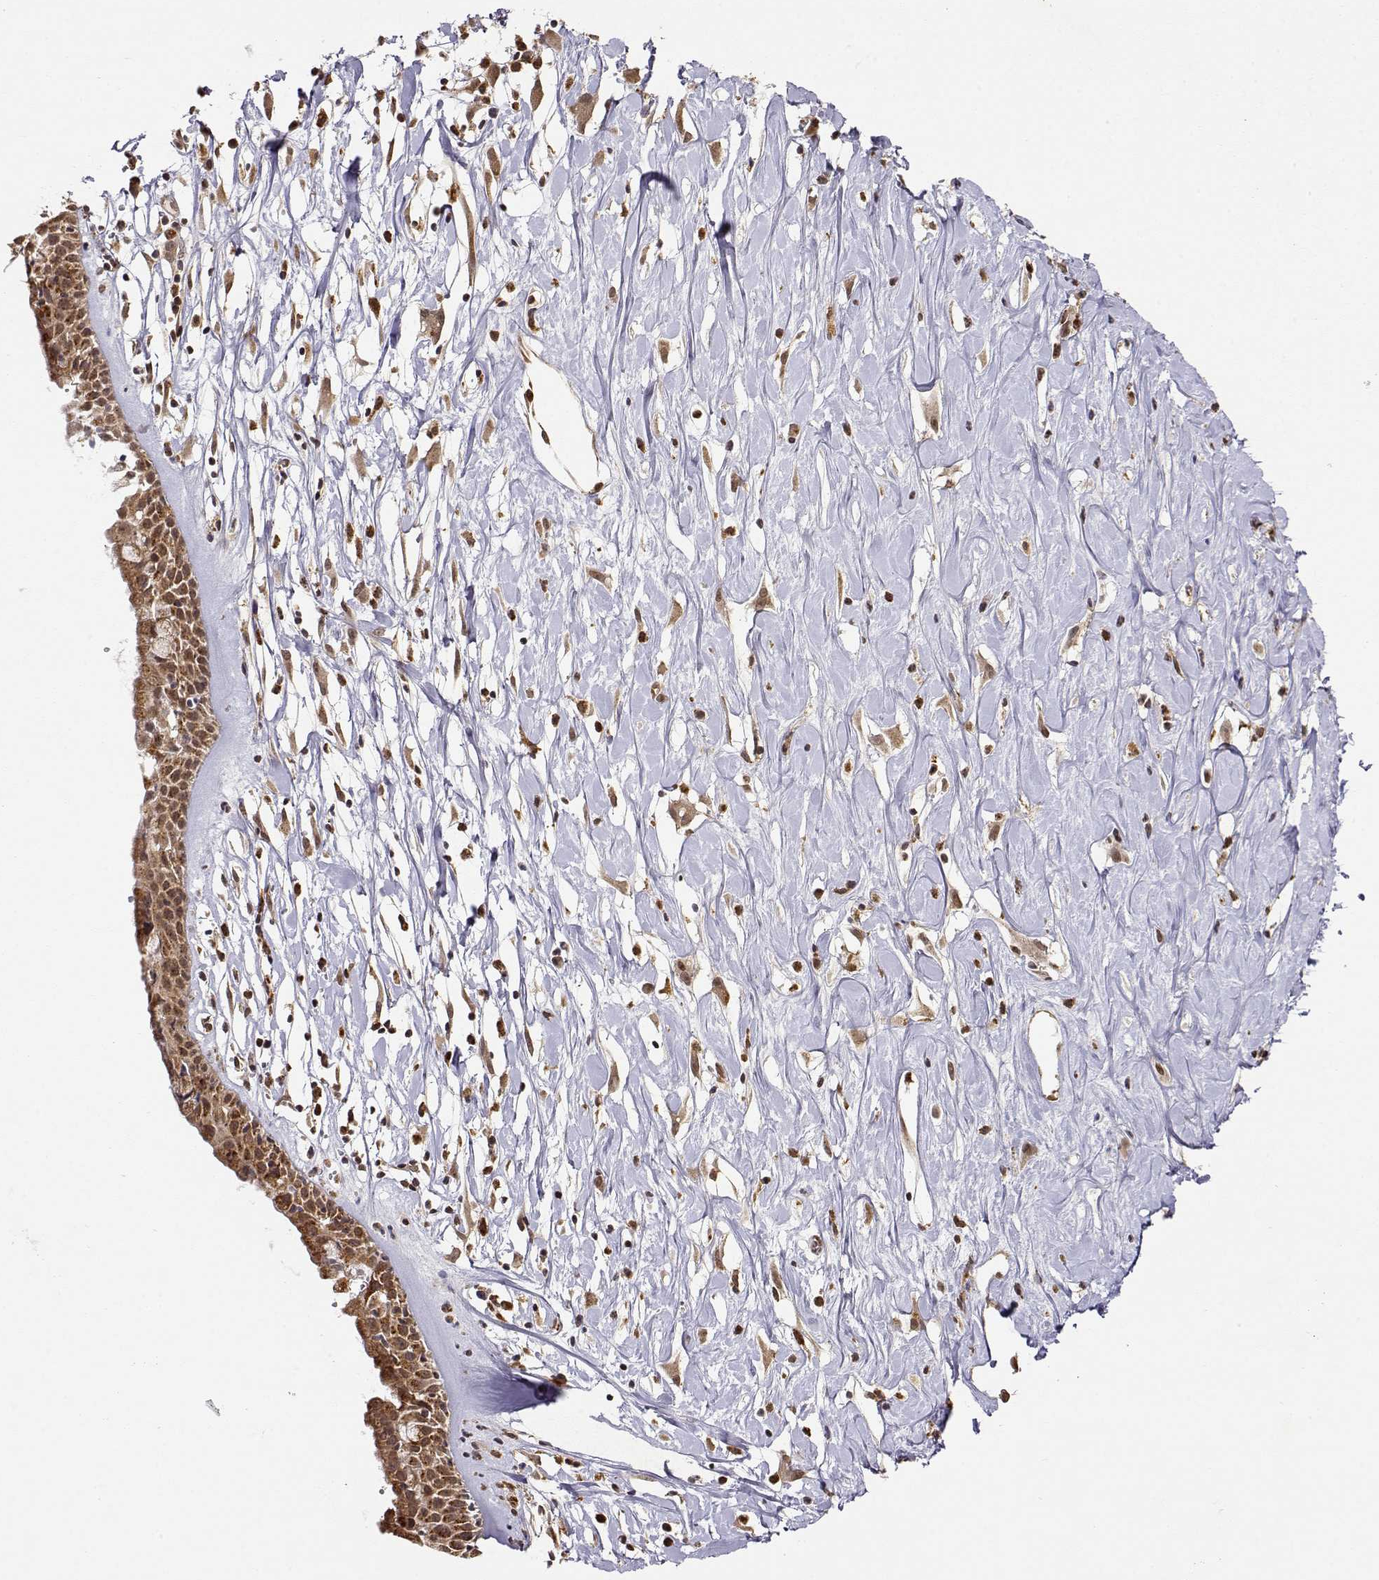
{"staining": {"intensity": "moderate", "quantity": ">75%", "location": "cytoplasmic/membranous,nuclear"}, "tissue": "nasopharynx", "cell_type": "Respiratory epithelial cells", "image_type": "normal", "snomed": [{"axis": "morphology", "description": "Normal tissue, NOS"}, {"axis": "topography", "description": "Nasopharynx"}], "caption": "Brown immunohistochemical staining in benign nasopharynx displays moderate cytoplasmic/membranous,nuclear positivity in about >75% of respiratory epithelial cells.", "gene": "RNF13", "patient": {"sex": "female", "age": 85}}